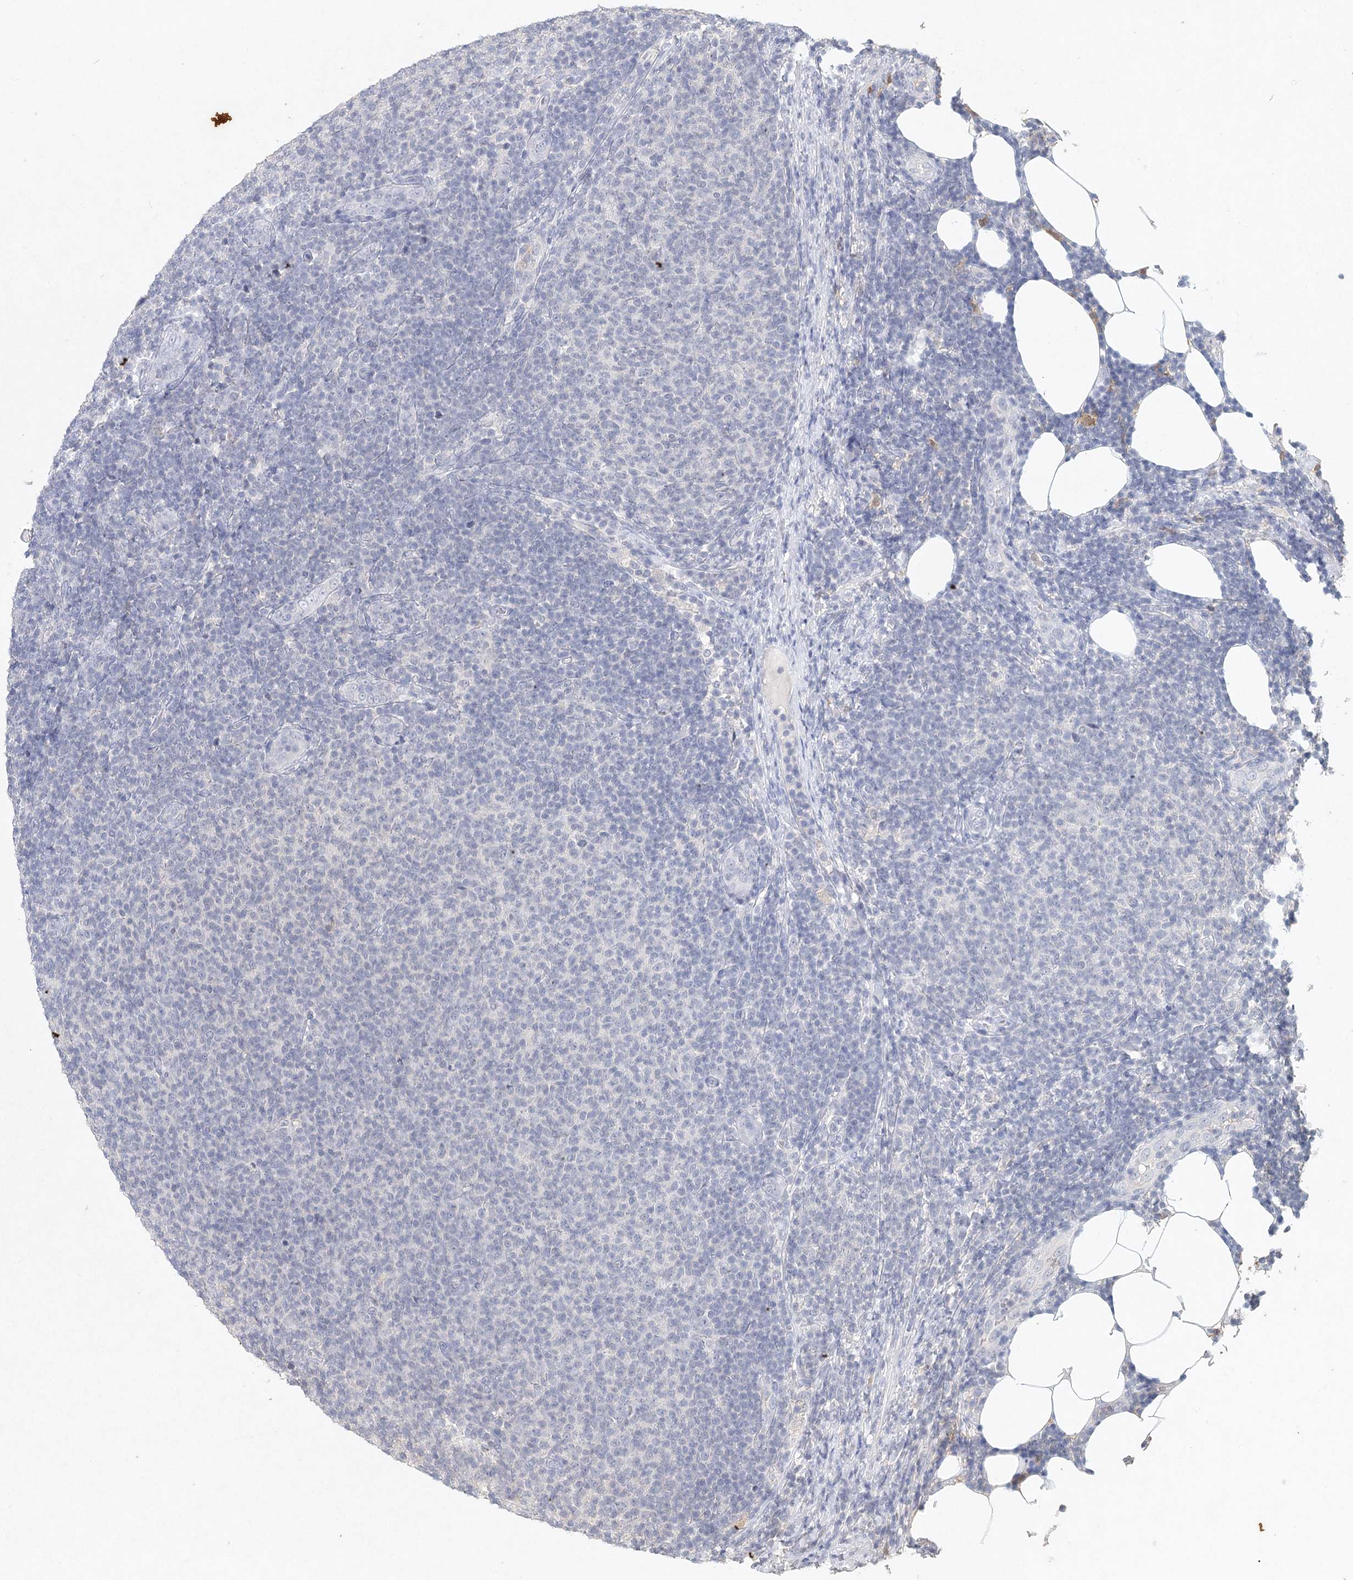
{"staining": {"intensity": "negative", "quantity": "none", "location": "none"}, "tissue": "lymphoma", "cell_type": "Tumor cells", "image_type": "cancer", "snomed": [{"axis": "morphology", "description": "Malignant lymphoma, non-Hodgkin's type, Low grade"}, {"axis": "topography", "description": "Lymph node"}], "caption": "Micrograph shows no protein staining in tumor cells of malignant lymphoma, non-Hodgkin's type (low-grade) tissue. The staining was performed using DAB to visualize the protein expression in brown, while the nuclei were stained in blue with hematoxylin (Magnification: 20x).", "gene": "ARSI", "patient": {"sex": "male", "age": 66}}